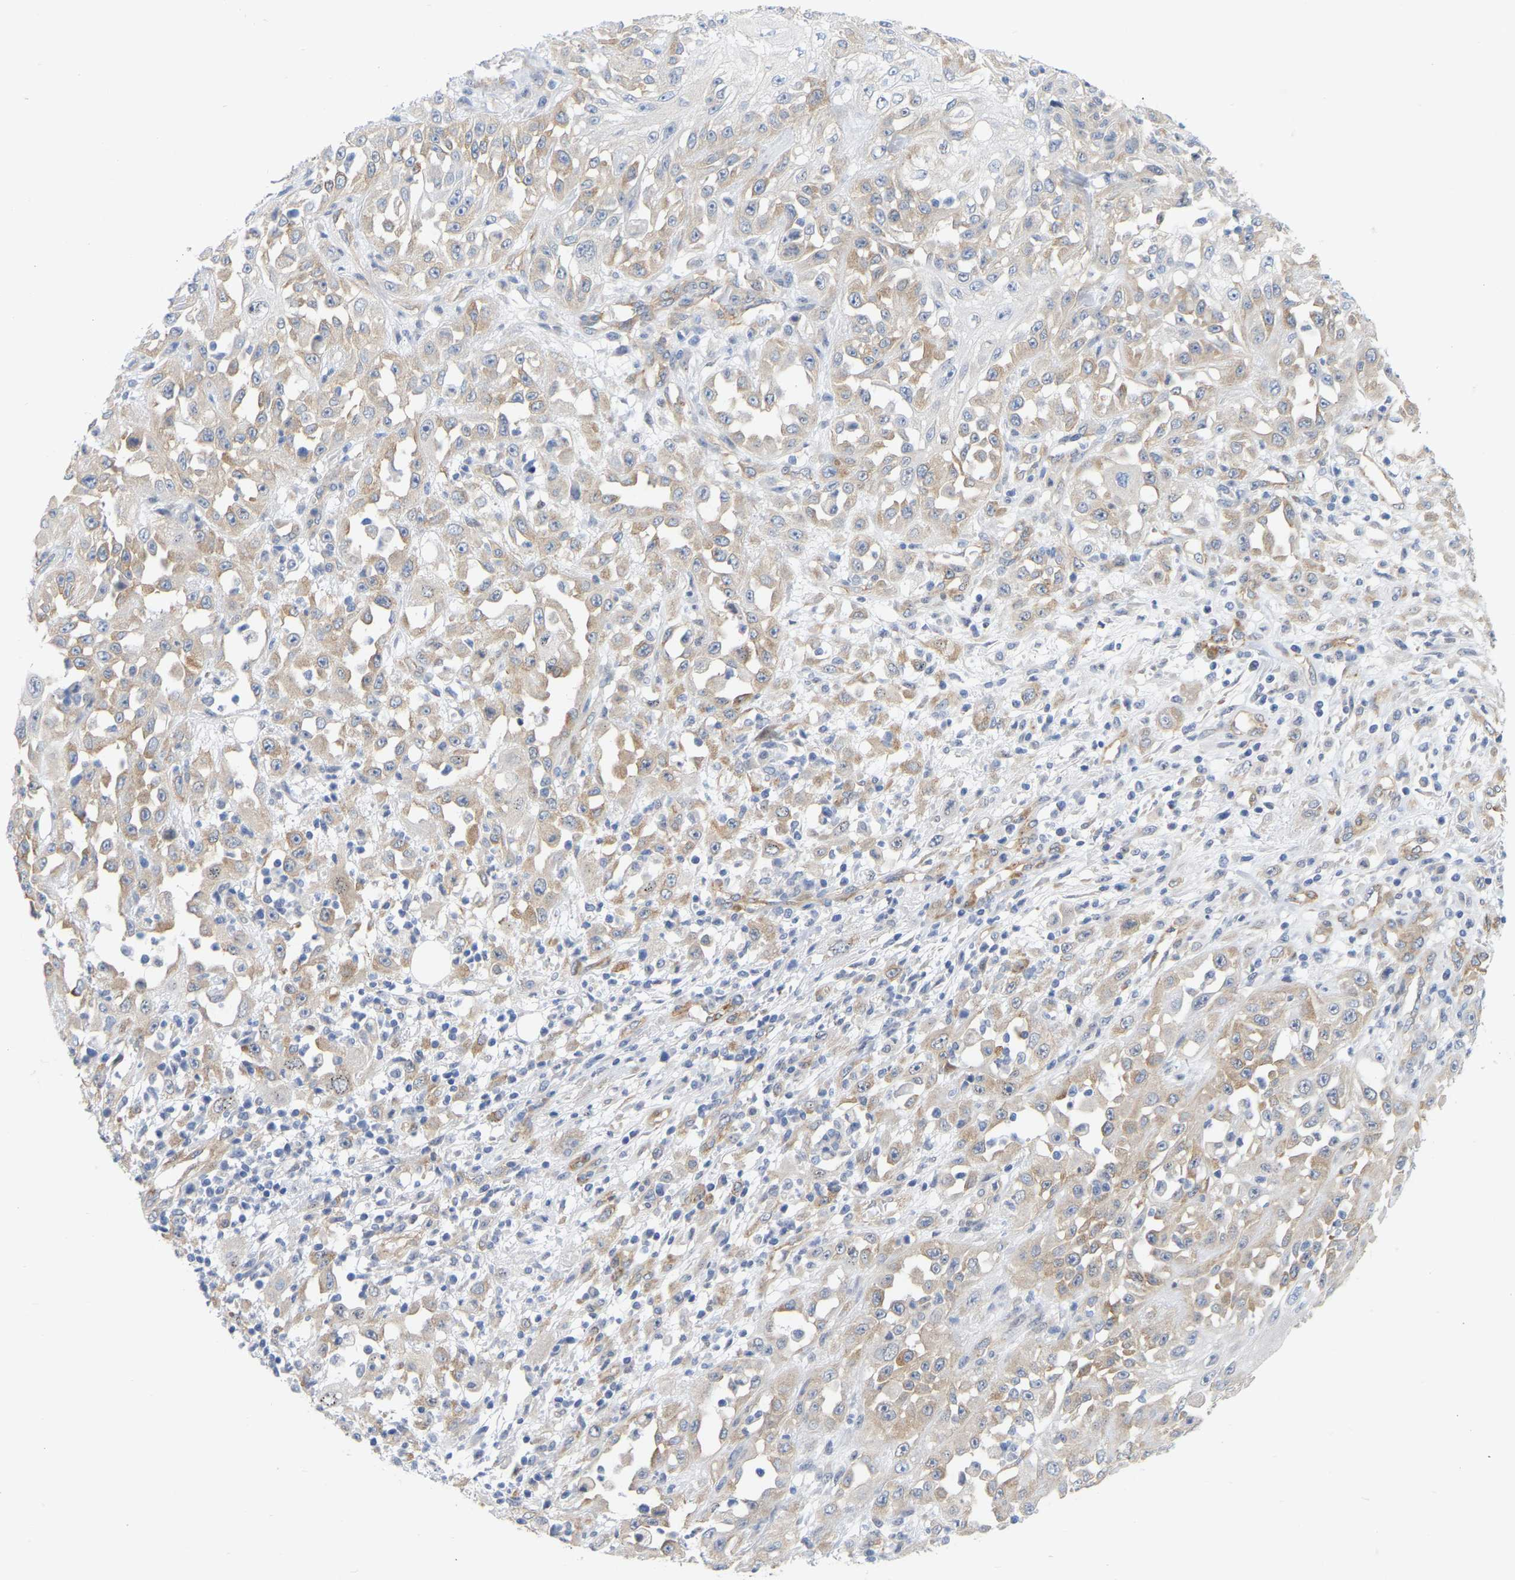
{"staining": {"intensity": "weak", "quantity": "25%-75%", "location": "cytoplasmic/membranous"}, "tissue": "skin cancer", "cell_type": "Tumor cells", "image_type": "cancer", "snomed": [{"axis": "morphology", "description": "Squamous cell carcinoma, NOS"}, {"axis": "morphology", "description": "Squamous cell carcinoma, metastatic, NOS"}, {"axis": "topography", "description": "Skin"}, {"axis": "topography", "description": "Lymph node"}], "caption": "Immunohistochemistry image of neoplastic tissue: metastatic squamous cell carcinoma (skin) stained using IHC displays low levels of weak protein expression localized specifically in the cytoplasmic/membranous of tumor cells, appearing as a cytoplasmic/membranous brown color.", "gene": "RAPH1", "patient": {"sex": "male", "age": 75}}